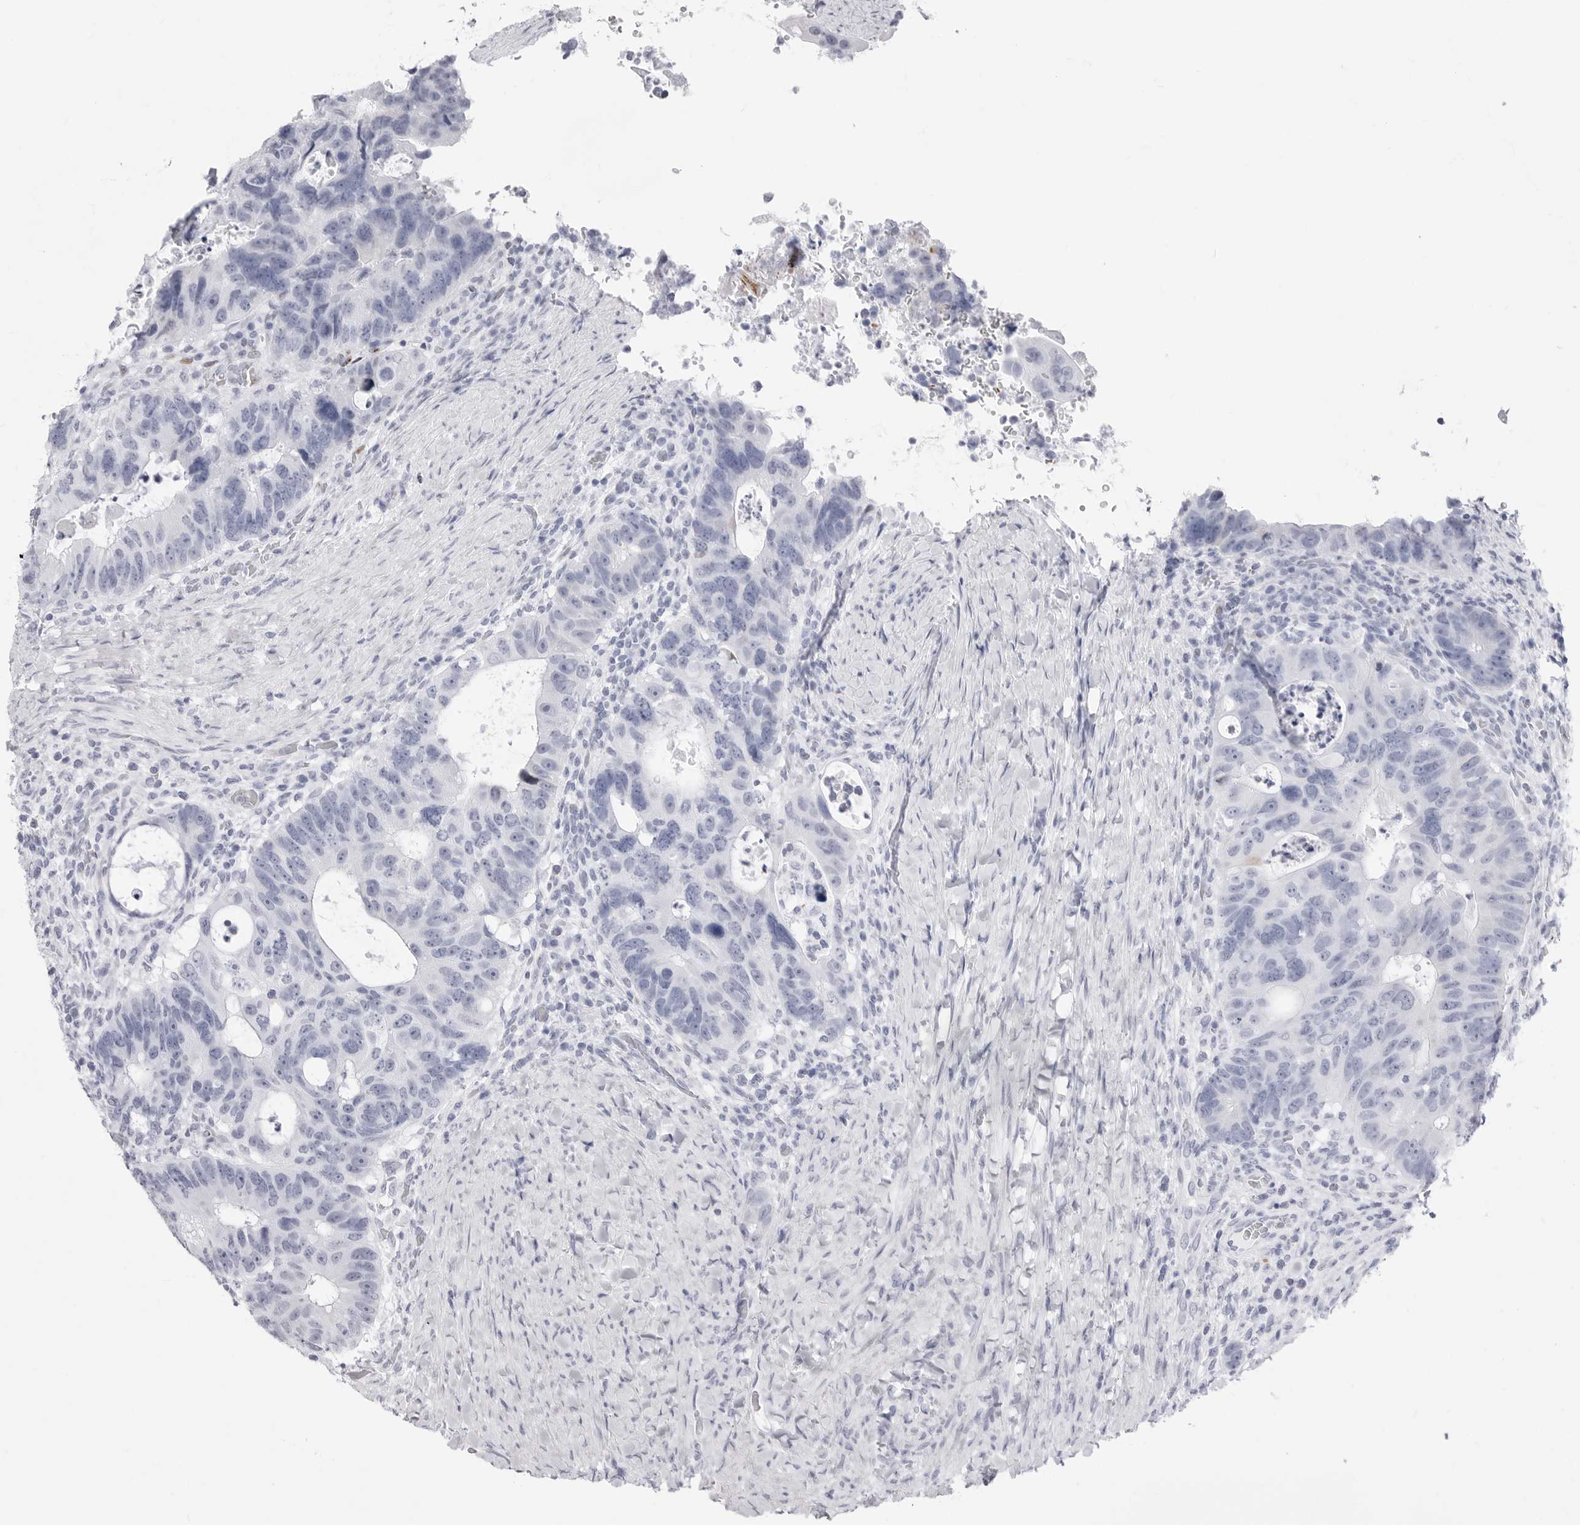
{"staining": {"intensity": "negative", "quantity": "none", "location": "none"}, "tissue": "colorectal cancer", "cell_type": "Tumor cells", "image_type": "cancer", "snomed": [{"axis": "morphology", "description": "Adenocarcinoma, NOS"}, {"axis": "topography", "description": "Rectum"}], "caption": "Protein analysis of colorectal cancer (adenocarcinoma) reveals no significant staining in tumor cells.", "gene": "TSSK1B", "patient": {"sex": "male", "age": 59}}